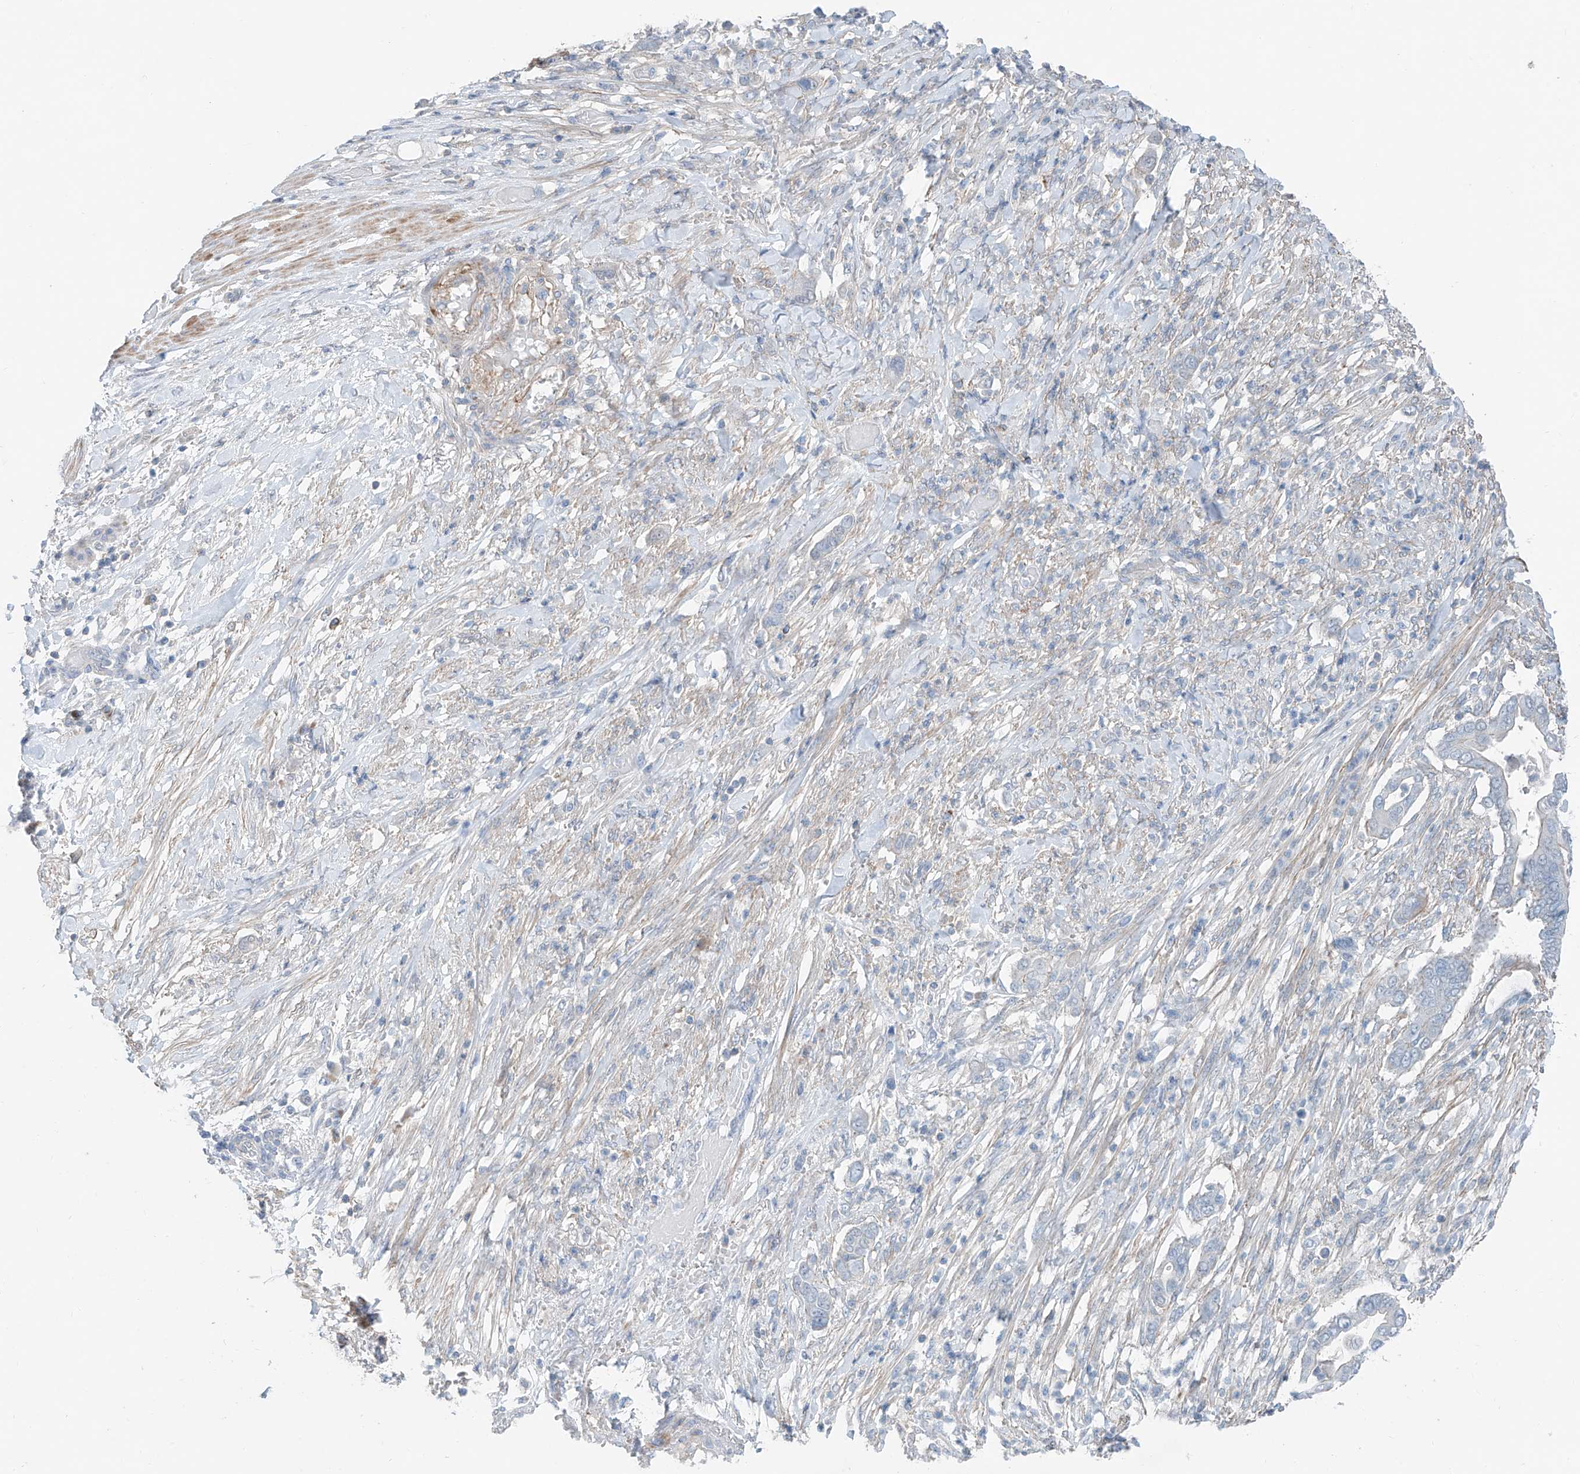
{"staining": {"intensity": "negative", "quantity": "none", "location": "none"}, "tissue": "pancreatic cancer", "cell_type": "Tumor cells", "image_type": "cancer", "snomed": [{"axis": "morphology", "description": "Adenocarcinoma, NOS"}, {"axis": "topography", "description": "Pancreas"}], "caption": "A micrograph of human pancreatic cancer is negative for staining in tumor cells. (Immunohistochemistry (ihc), brightfield microscopy, high magnification).", "gene": "ANKRD34A", "patient": {"sex": "male", "age": 68}}